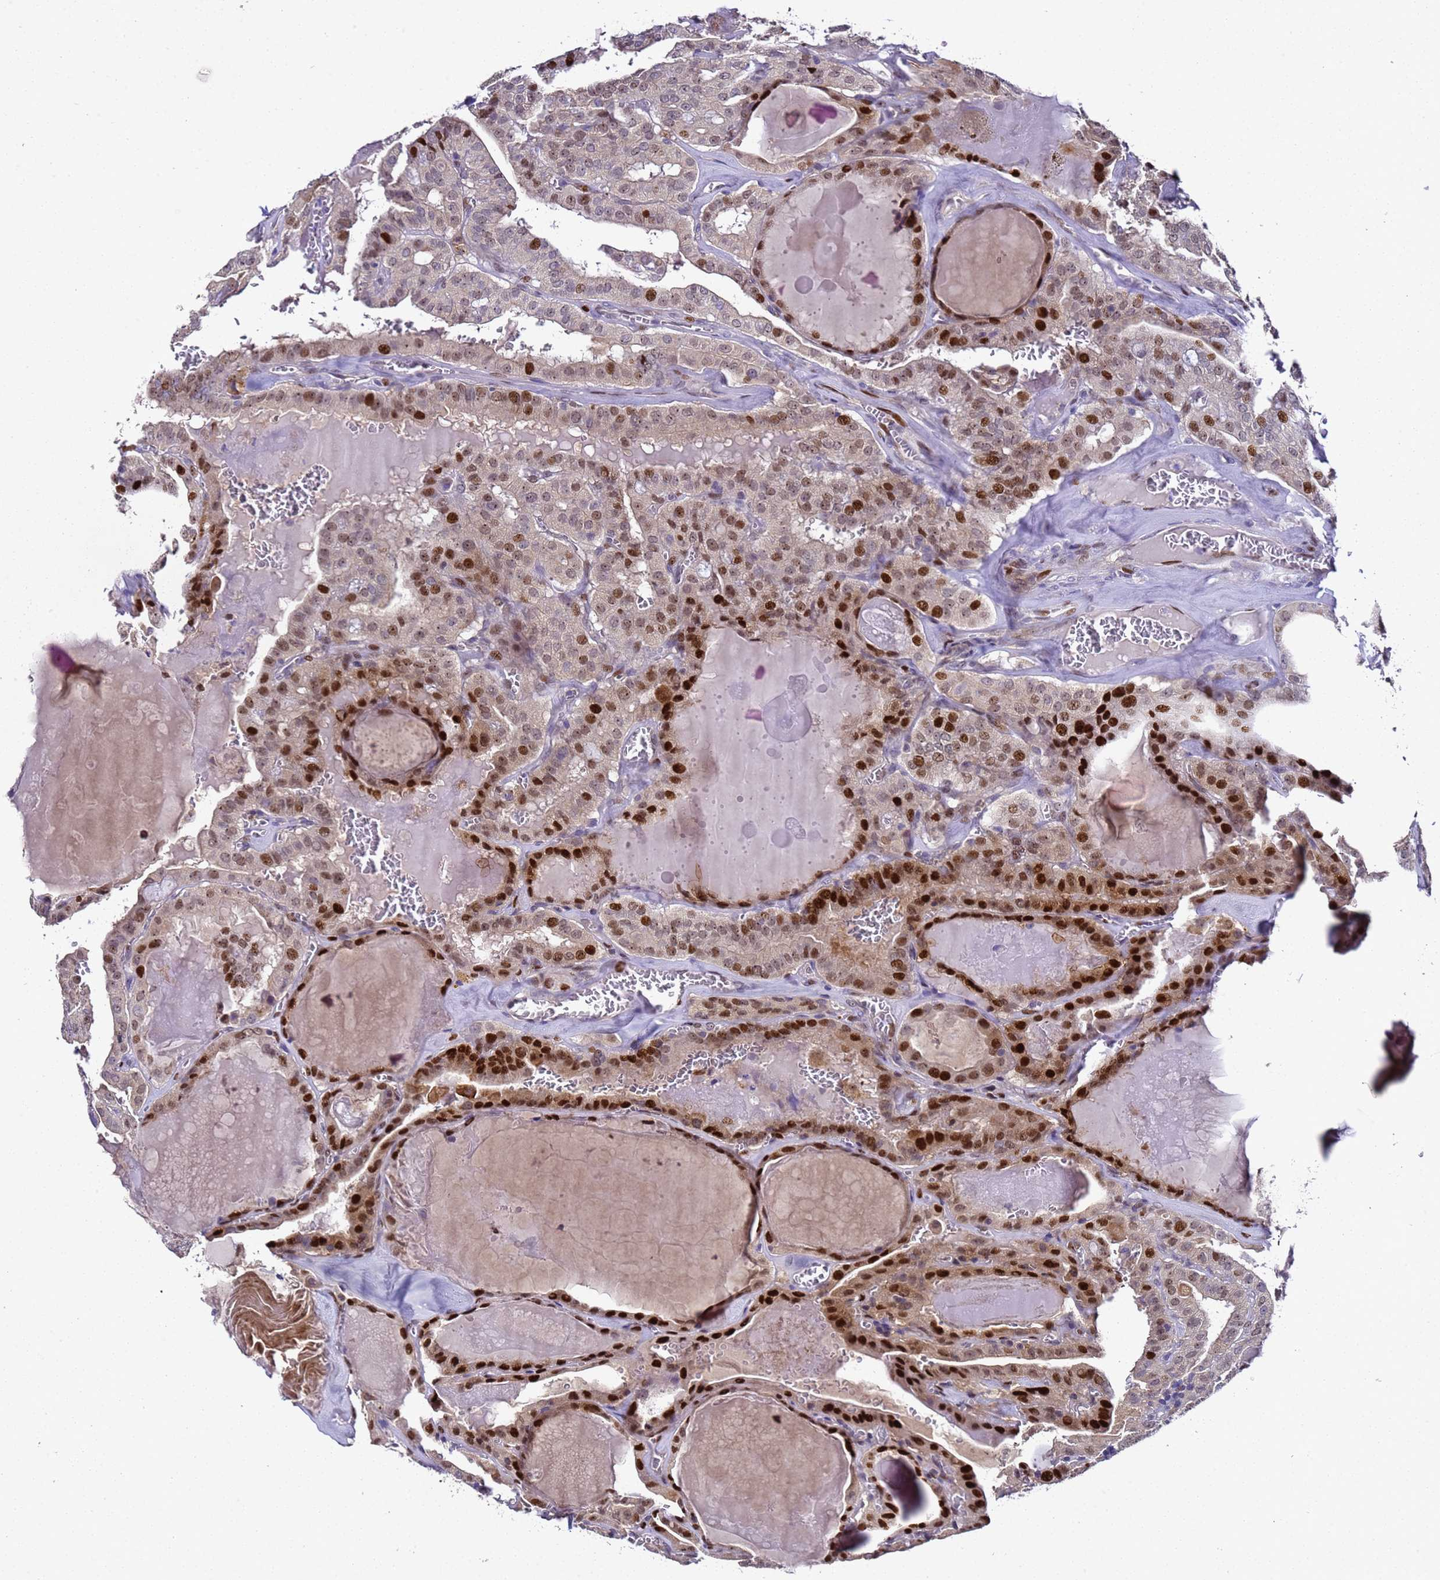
{"staining": {"intensity": "strong", "quantity": "25%-75%", "location": "nuclear"}, "tissue": "thyroid cancer", "cell_type": "Tumor cells", "image_type": "cancer", "snomed": [{"axis": "morphology", "description": "Papillary adenocarcinoma, NOS"}, {"axis": "topography", "description": "Thyroid gland"}], "caption": "A histopathology image showing strong nuclear staining in approximately 25%-75% of tumor cells in papillary adenocarcinoma (thyroid), as visualized by brown immunohistochemical staining.", "gene": "ALG3", "patient": {"sex": "male", "age": 52}}